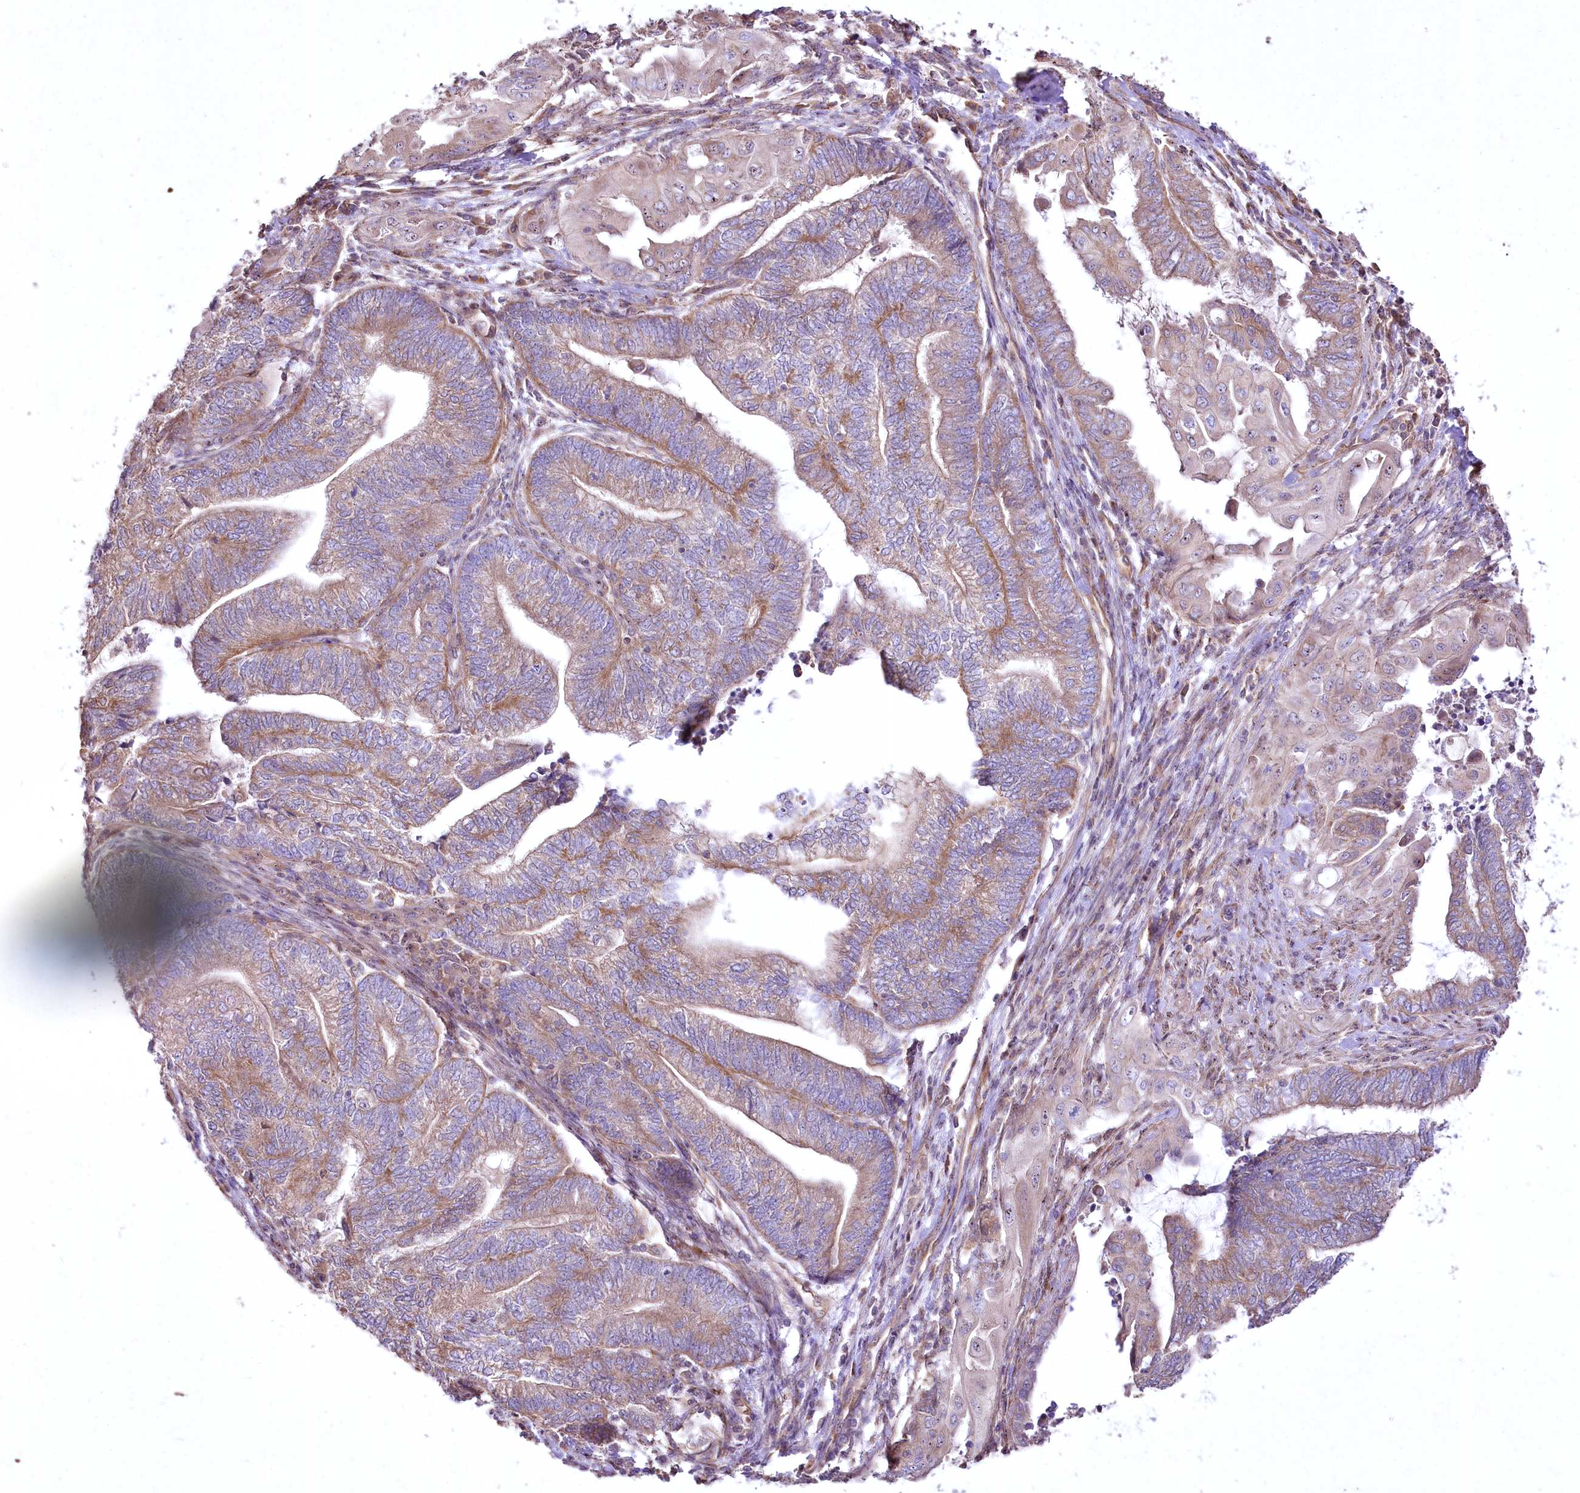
{"staining": {"intensity": "moderate", "quantity": ">75%", "location": "cytoplasmic/membranous"}, "tissue": "endometrial cancer", "cell_type": "Tumor cells", "image_type": "cancer", "snomed": [{"axis": "morphology", "description": "Adenocarcinoma, NOS"}, {"axis": "topography", "description": "Uterus"}, {"axis": "topography", "description": "Endometrium"}], "caption": "The histopathology image demonstrates a brown stain indicating the presence of a protein in the cytoplasmic/membranous of tumor cells in adenocarcinoma (endometrial).", "gene": "SH3TC1", "patient": {"sex": "female", "age": 70}}